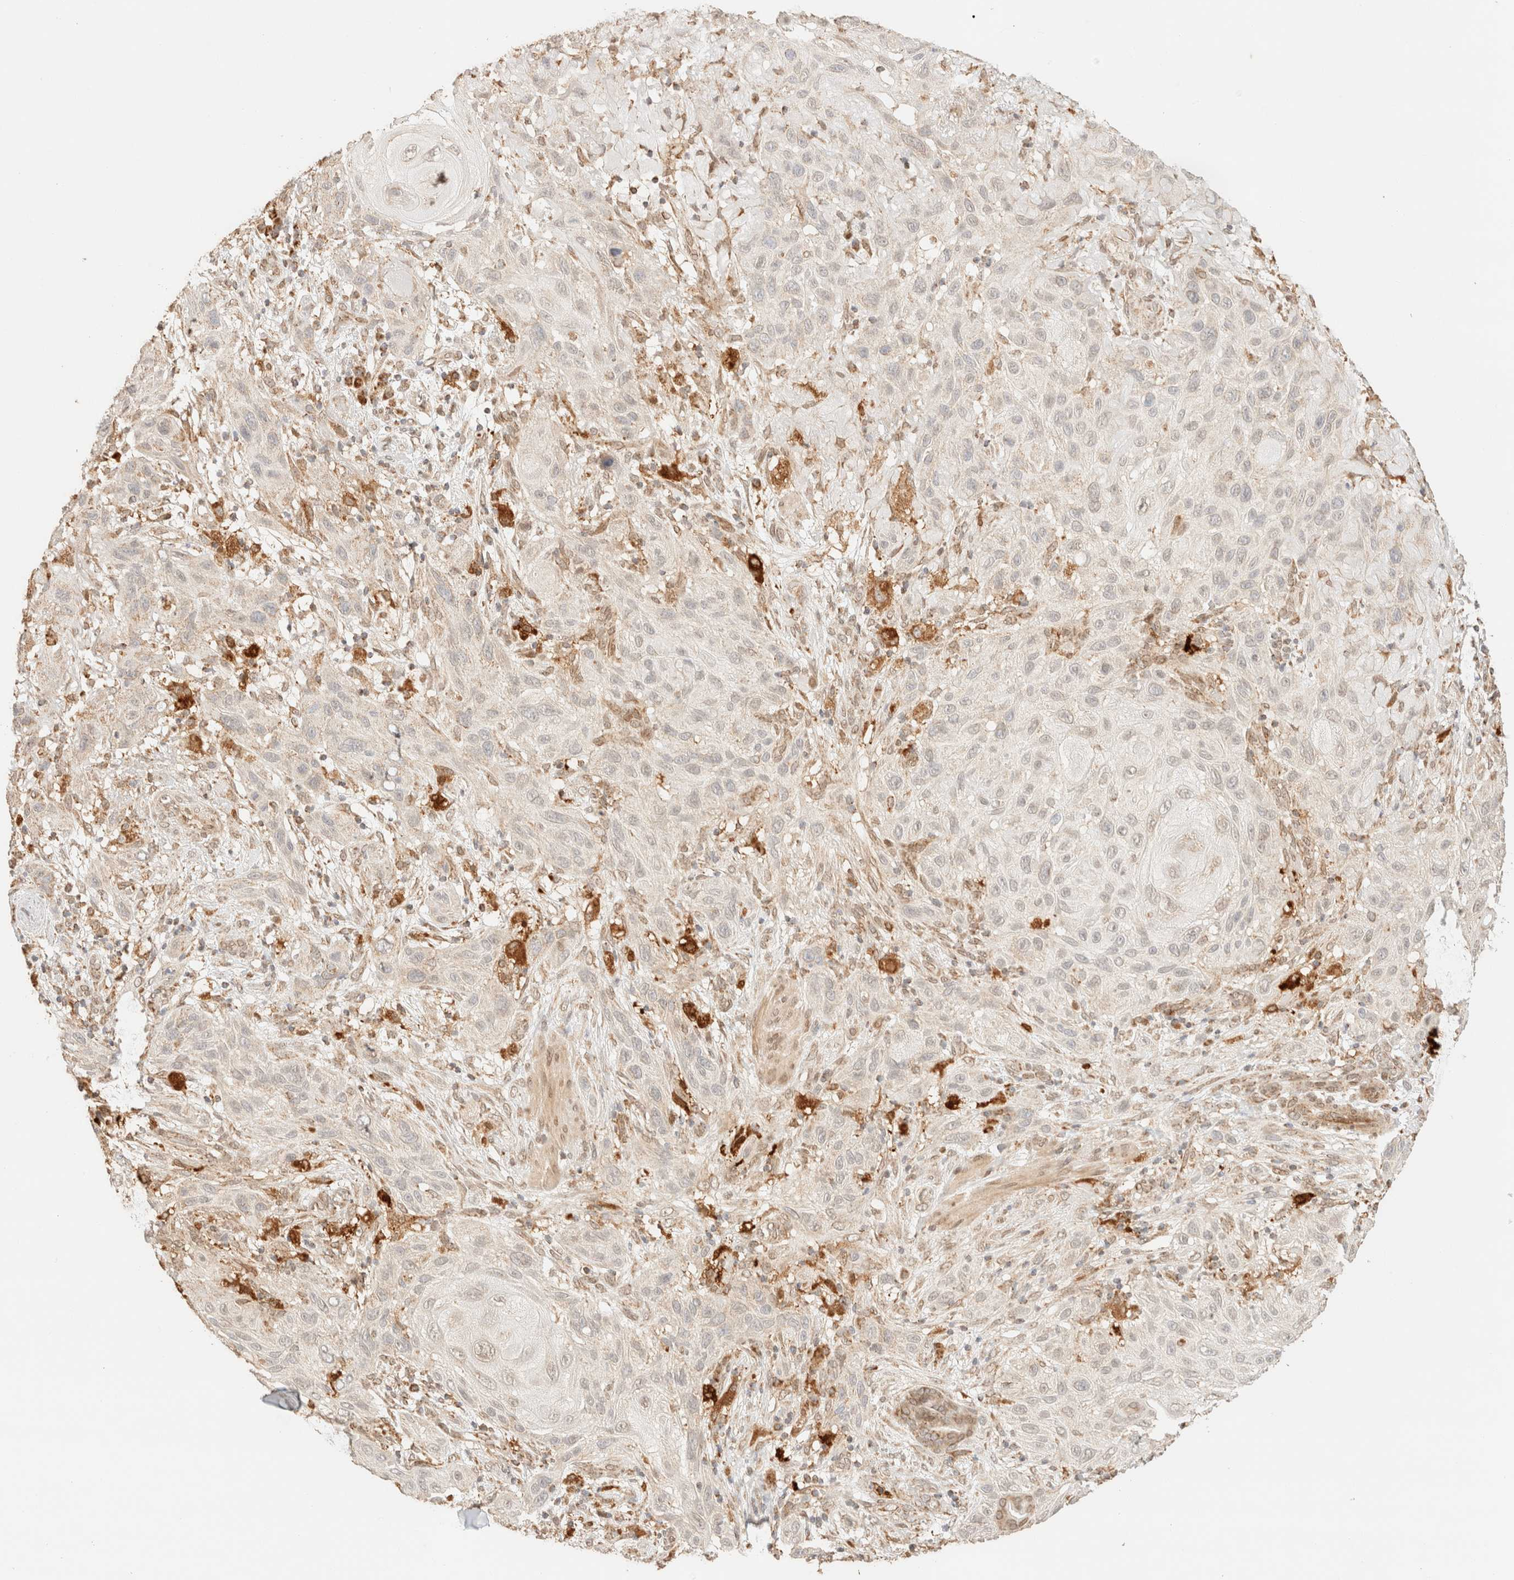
{"staining": {"intensity": "negative", "quantity": "none", "location": "none"}, "tissue": "skin cancer", "cell_type": "Tumor cells", "image_type": "cancer", "snomed": [{"axis": "morphology", "description": "Normal tissue, NOS"}, {"axis": "morphology", "description": "Squamous cell carcinoma, NOS"}, {"axis": "topography", "description": "Skin"}], "caption": "There is no significant expression in tumor cells of squamous cell carcinoma (skin). Nuclei are stained in blue.", "gene": "TACO1", "patient": {"sex": "female", "age": 96}}